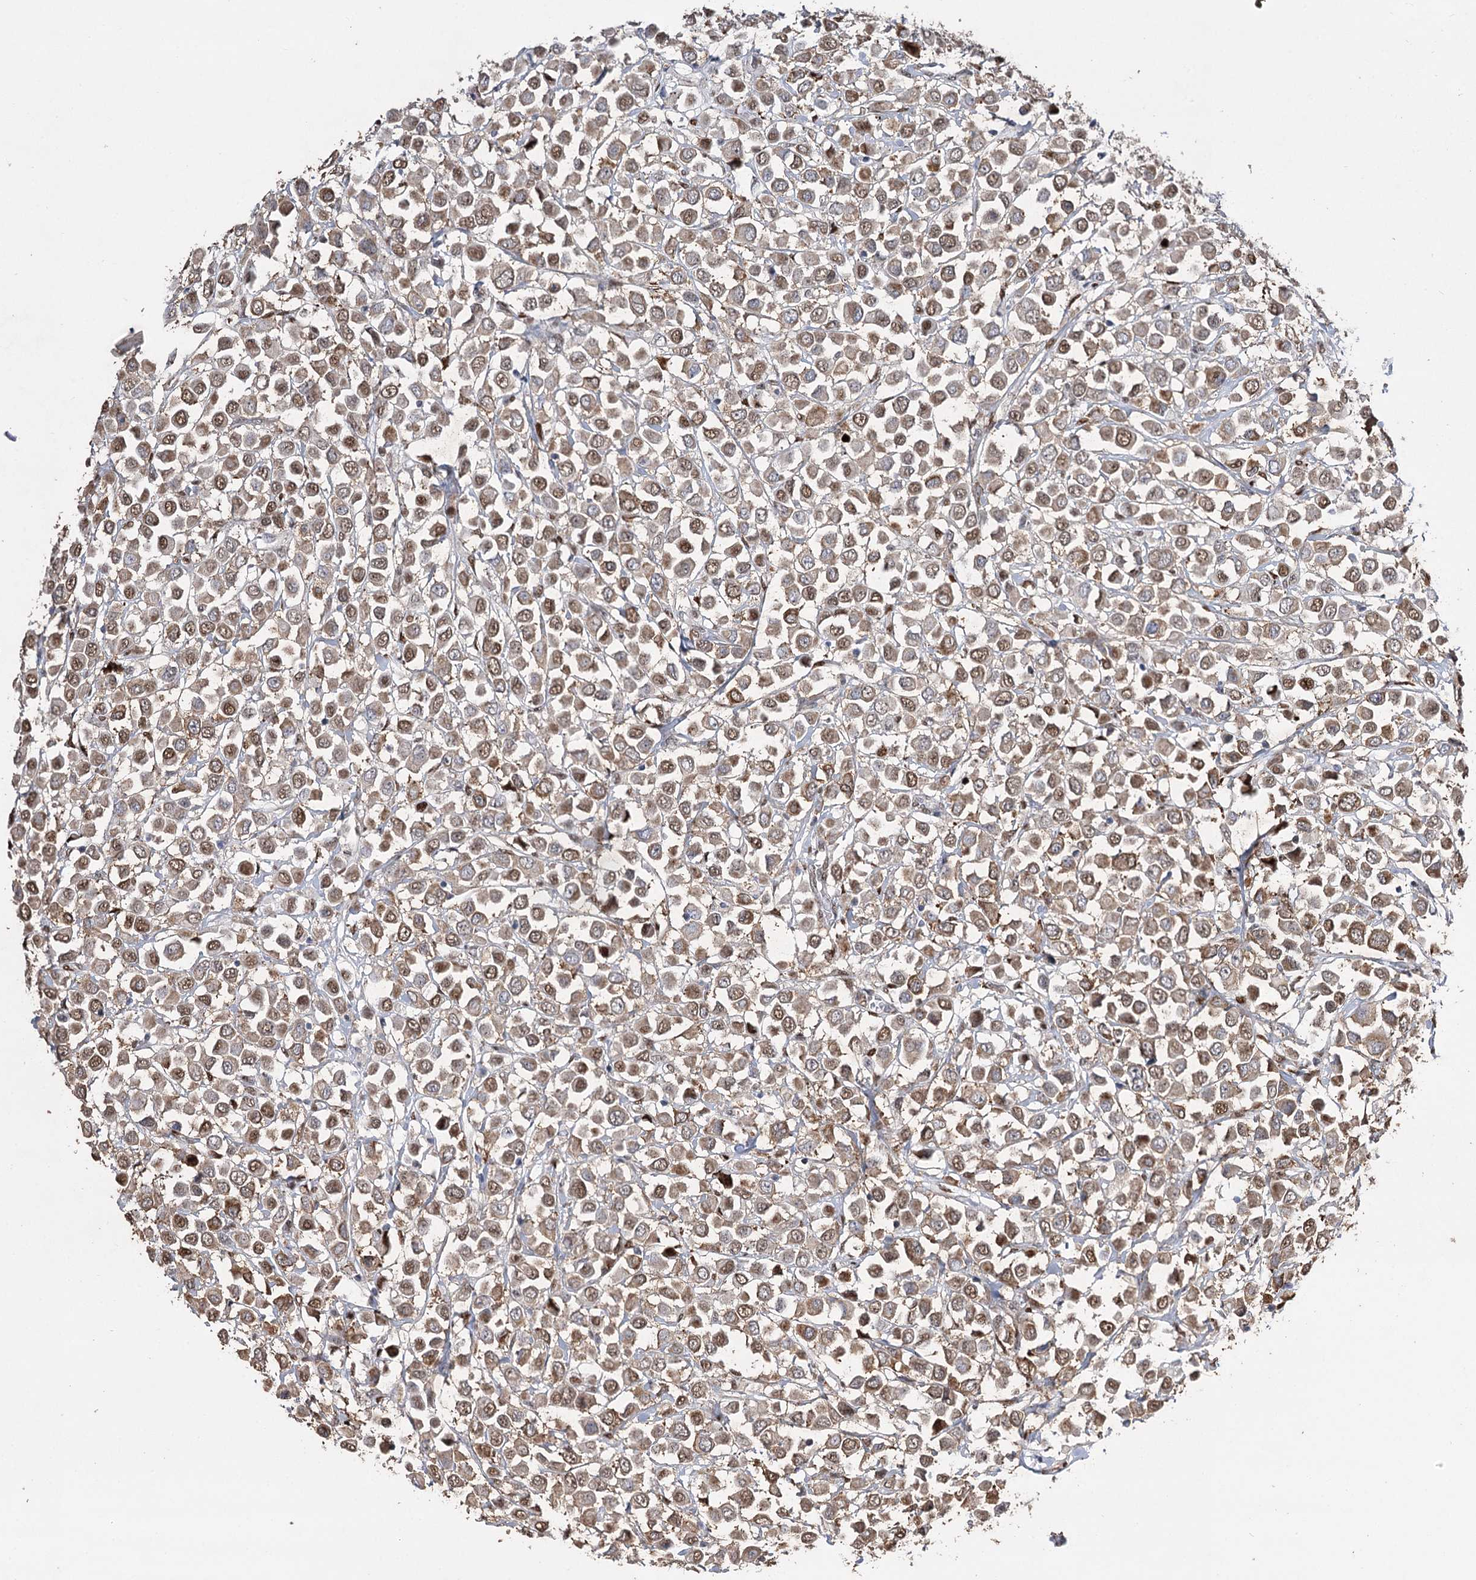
{"staining": {"intensity": "moderate", "quantity": ">75%", "location": "cytoplasmic/membranous,nuclear"}, "tissue": "breast cancer", "cell_type": "Tumor cells", "image_type": "cancer", "snomed": [{"axis": "morphology", "description": "Duct carcinoma"}, {"axis": "topography", "description": "Breast"}], "caption": "Protein analysis of breast cancer (invasive ductal carcinoma) tissue displays moderate cytoplasmic/membranous and nuclear staining in about >75% of tumor cells. The staining was performed using DAB (3,3'-diaminobenzidine), with brown indicating positive protein expression. Nuclei are stained blue with hematoxylin.", "gene": "NFU1", "patient": {"sex": "female", "age": 61}}